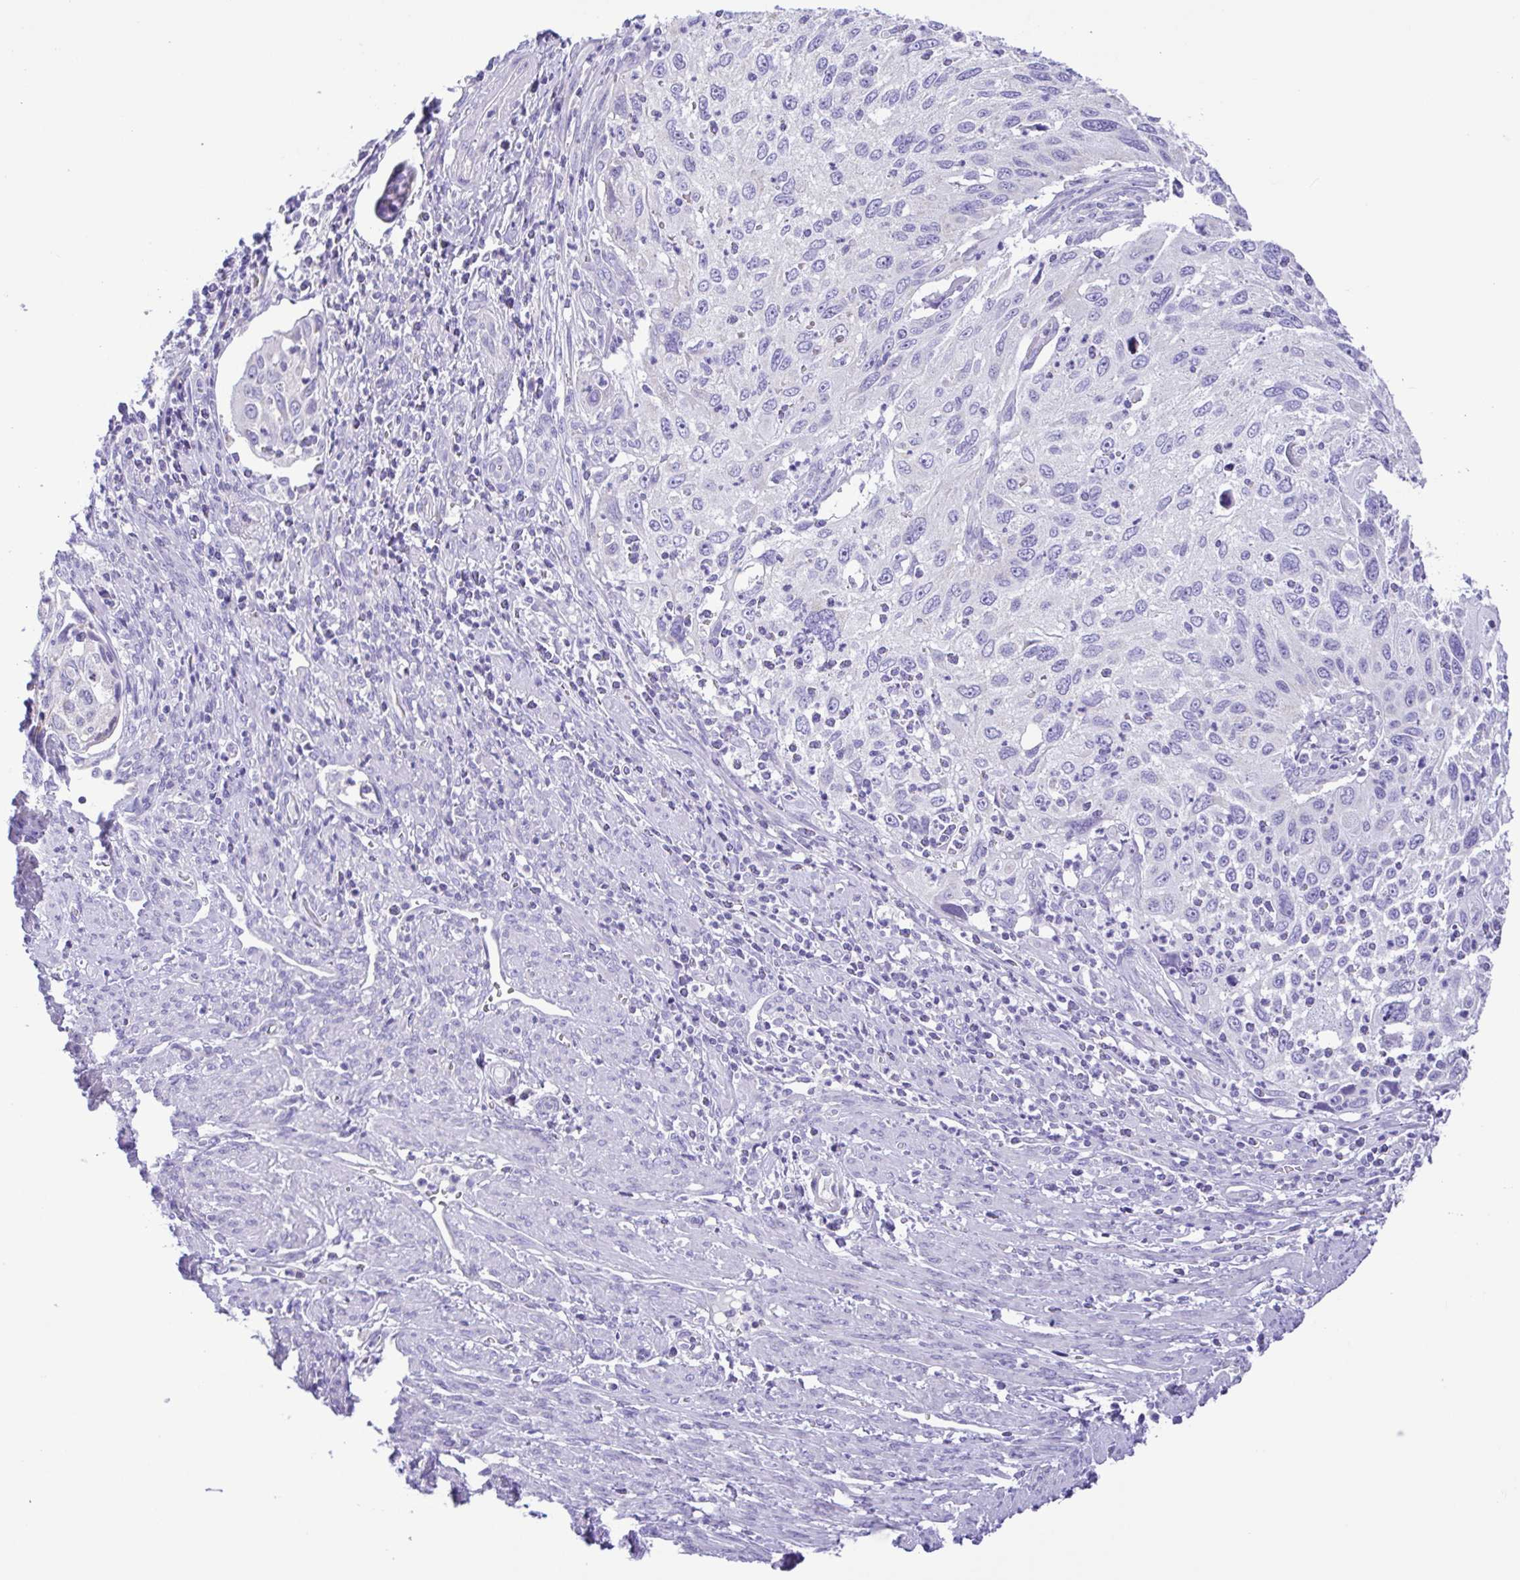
{"staining": {"intensity": "negative", "quantity": "none", "location": "none"}, "tissue": "cervical cancer", "cell_type": "Tumor cells", "image_type": "cancer", "snomed": [{"axis": "morphology", "description": "Squamous cell carcinoma, NOS"}, {"axis": "topography", "description": "Cervix"}], "caption": "Tumor cells are negative for protein expression in human cervical cancer.", "gene": "CD72", "patient": {"sex": "female", "age": 70}}